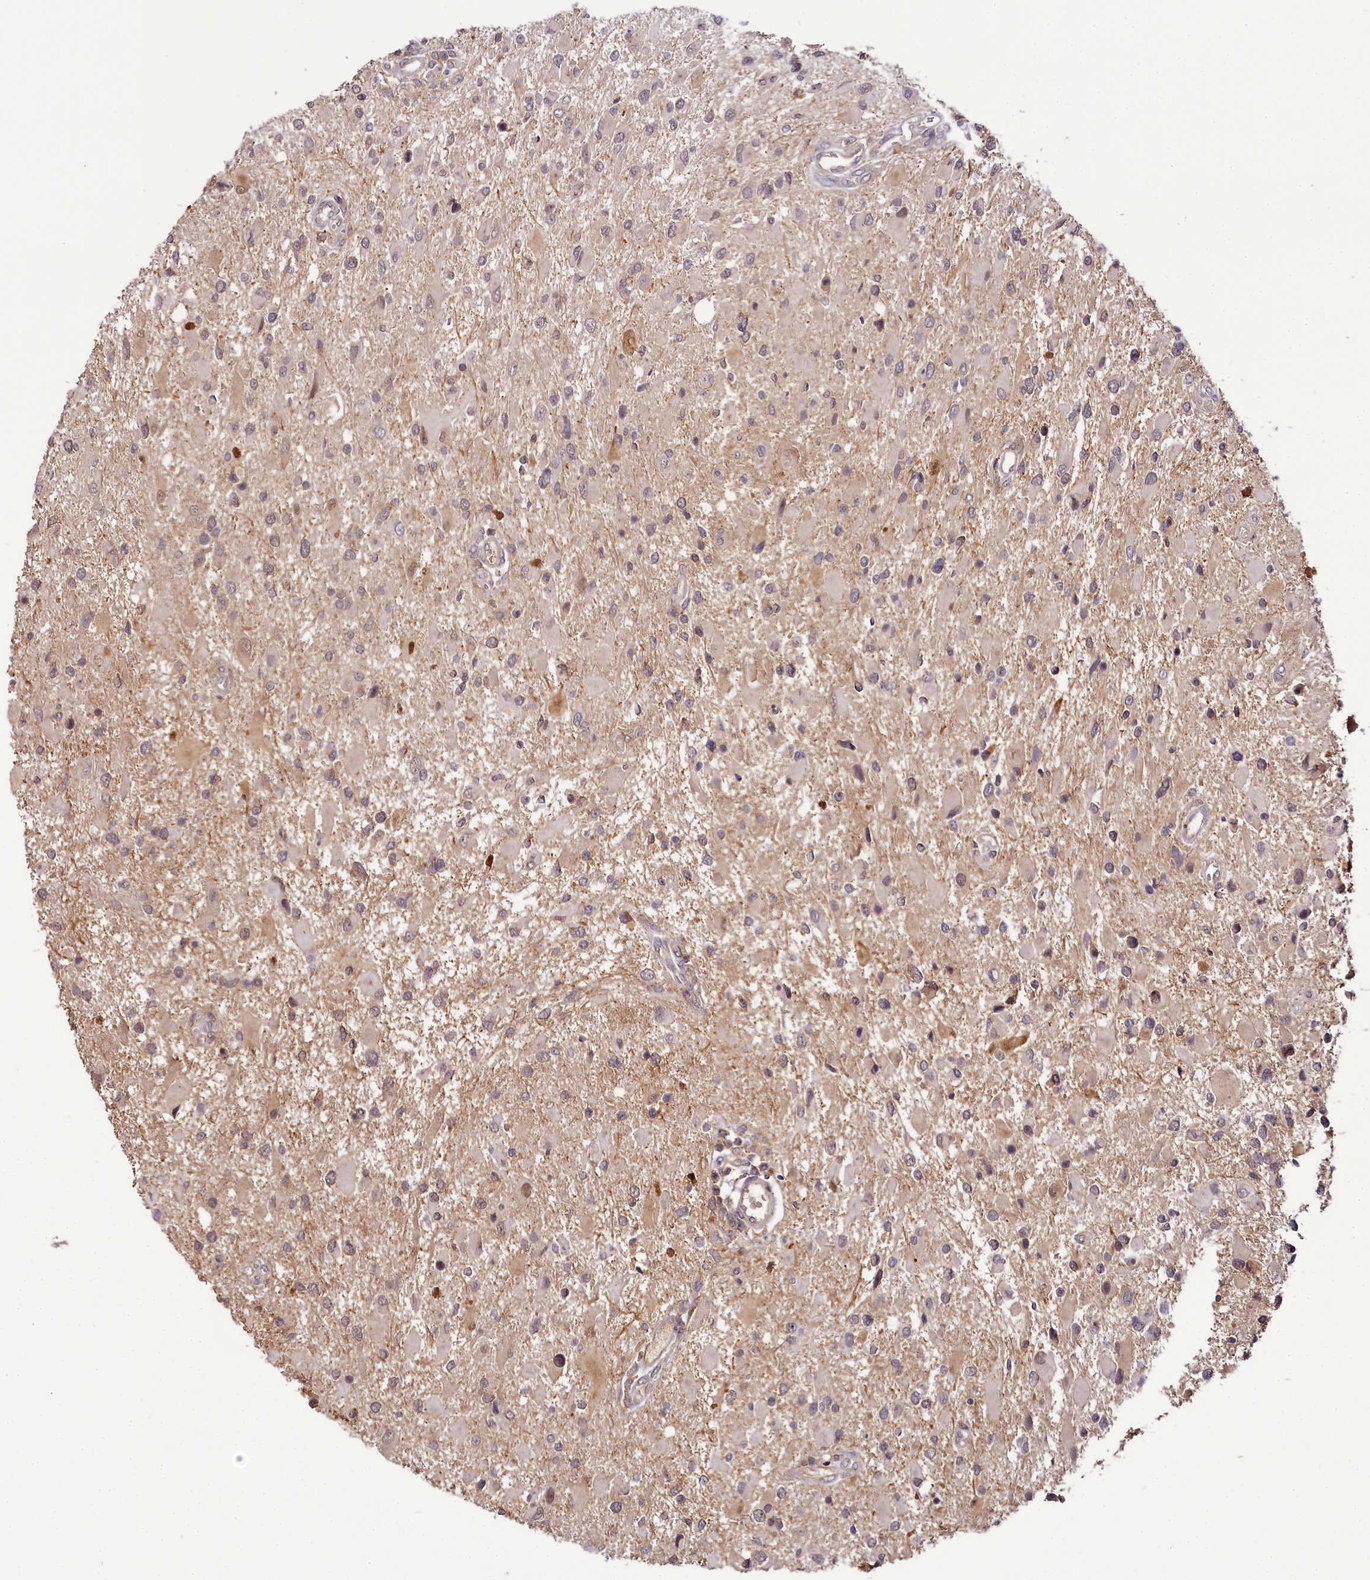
{"staining": {"intensity": "weak", "quantity": "25%-75%", "location": "cytoplasmic/membranous"}, "tissue": "glioma", "cell_type": "Tumor cells", "image_type": "cancer", "snomed": [{"axis": "morphology", "description": "Glioma, malignant, High grade"}, {"axis": "topography", "description": "Brain"}], "caption": "About 25%-75% of tumor cells in glioma exhibit weak cytoplasmic/membranous protein staining as visualized by brown immunohistochemical staining.", "gene": "TMEM39A", "patient": {"sex": "male", "age": 53}}